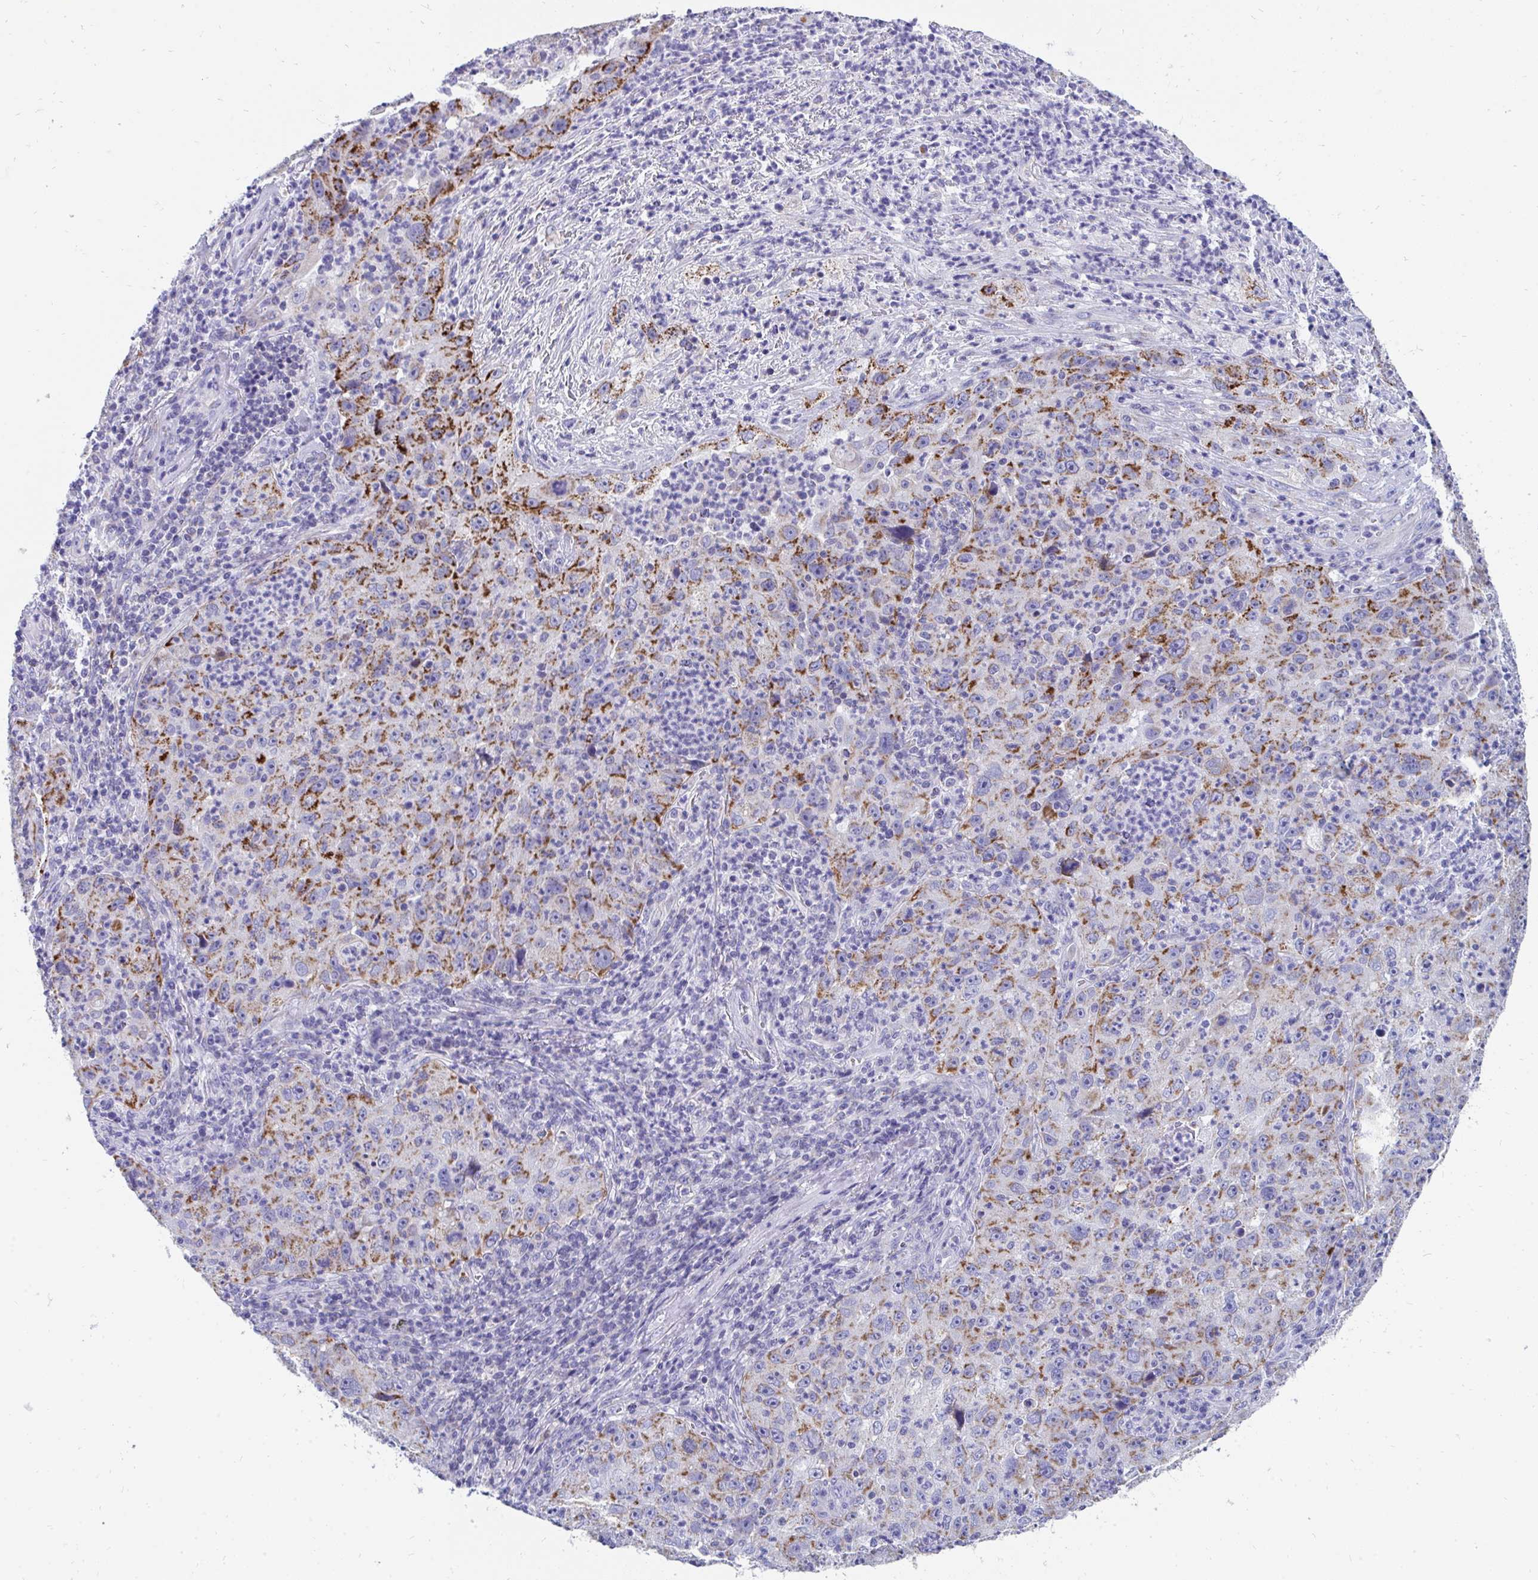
{"staining": {"intensity": "strong", "quantity": "25%-75%", "location": "cytoplasmic/membranous"}, "tissue": "lung cancer", "cell_type": "Tumor cells", "image_type": "cancer", "snomed": [{"axis": "morphology", "description": "Squamous cell carcinoma, NOS"}, {"axis": "topography", "description": "Lung"}], "caption": "Squamous cell carcinoma (lung) stained for a protein shows strong cytoplasmic/membranous positivity in tumor cells.", "gene": "PC", "patient": {"sex": "male", "age": 71}}